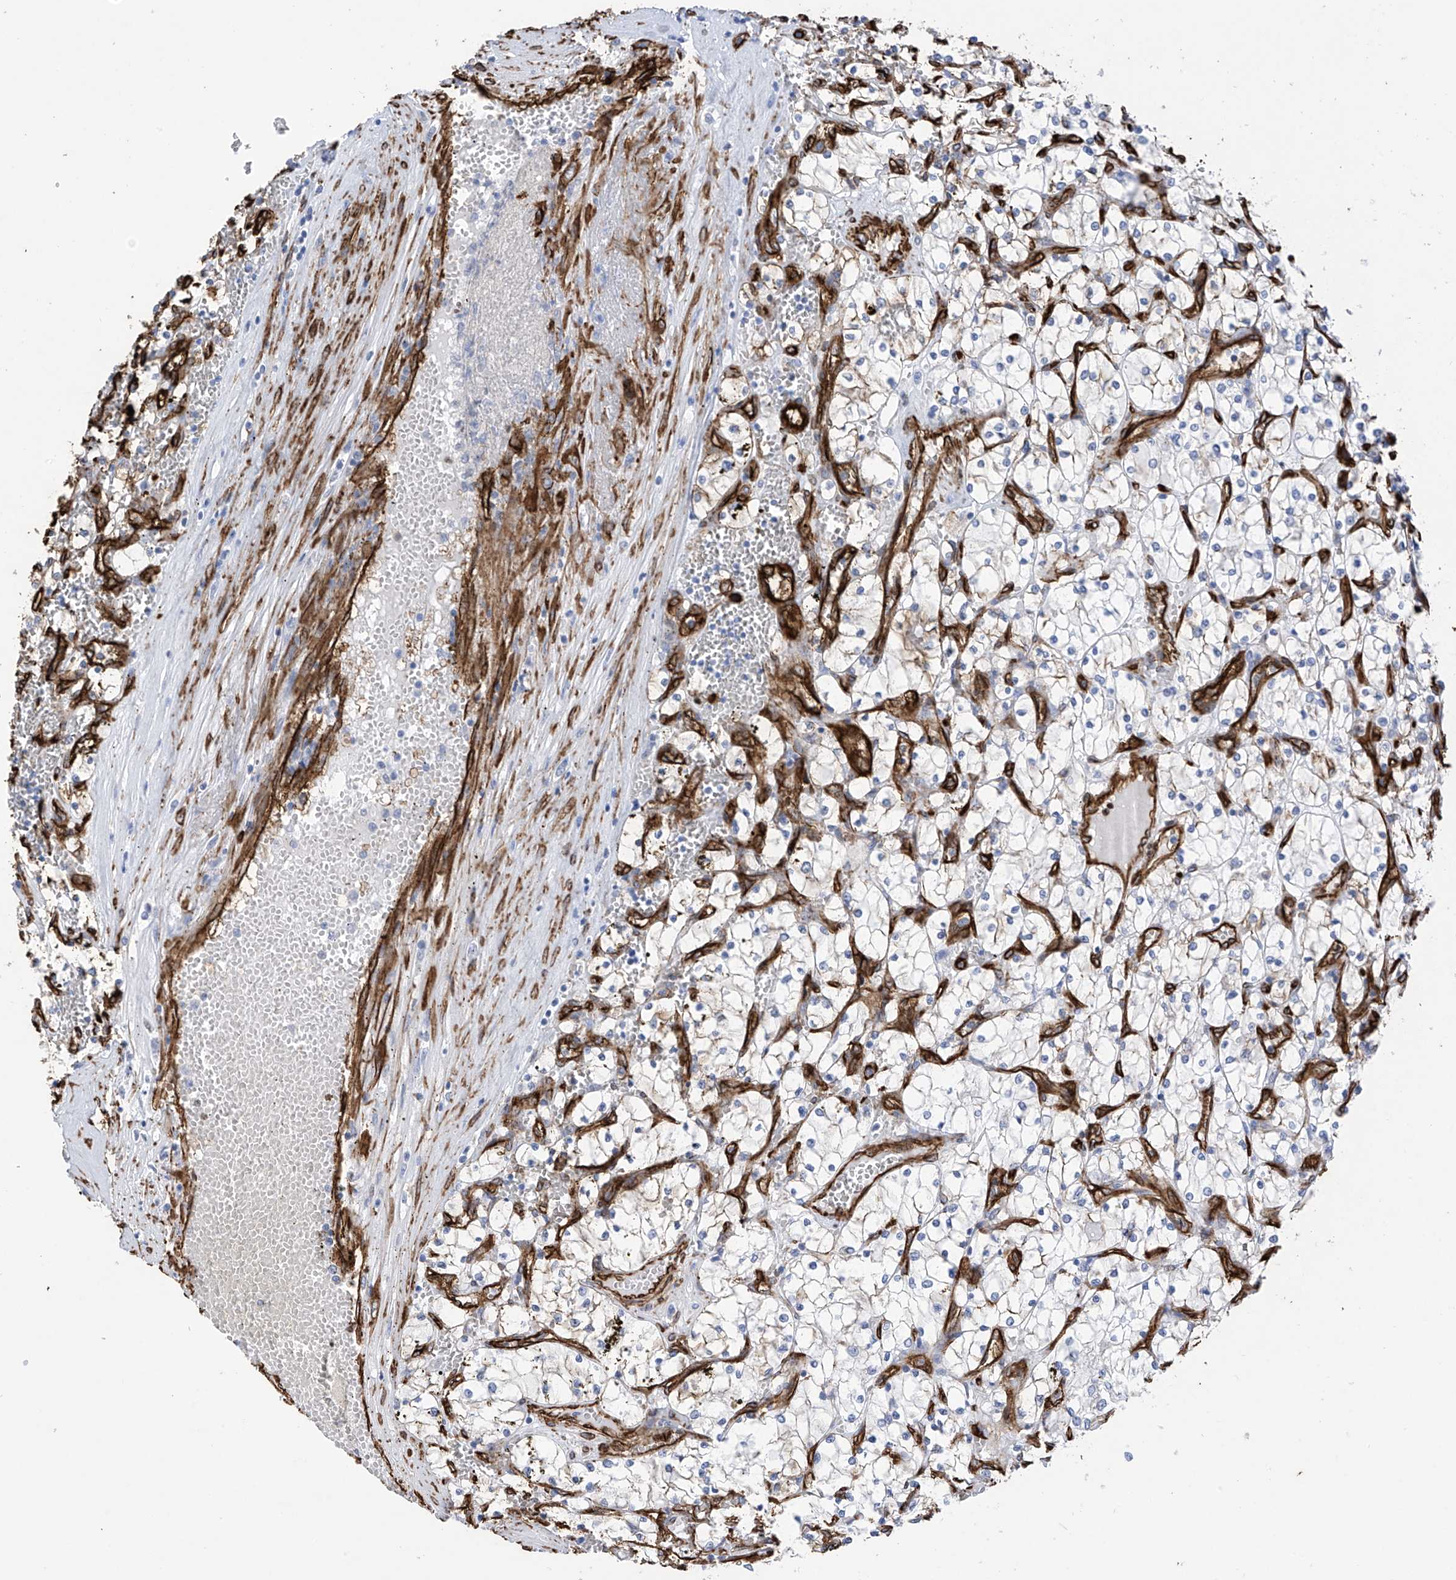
{"staining": {"intensity": "weak", "quantity": "25%-75%", "location": "cytoplasmic/membranous"}, "tissue": "renal cancer", "cell_type": "Tumor cells", "image_type": "cancer", "snomed": [{"axis": "morphology", "description": "Adenocarcinoma, NOS"}, {"axis": "topography", "description": "Kidney"}], "caption": "Adenocarcinoma (renal) stained with IHC shows weak cytoplasmic/membranous expression in about 25%-75% of tumor cells.", "gene": "UBTD1", "patient": {"sex": "female", "age": 69}}